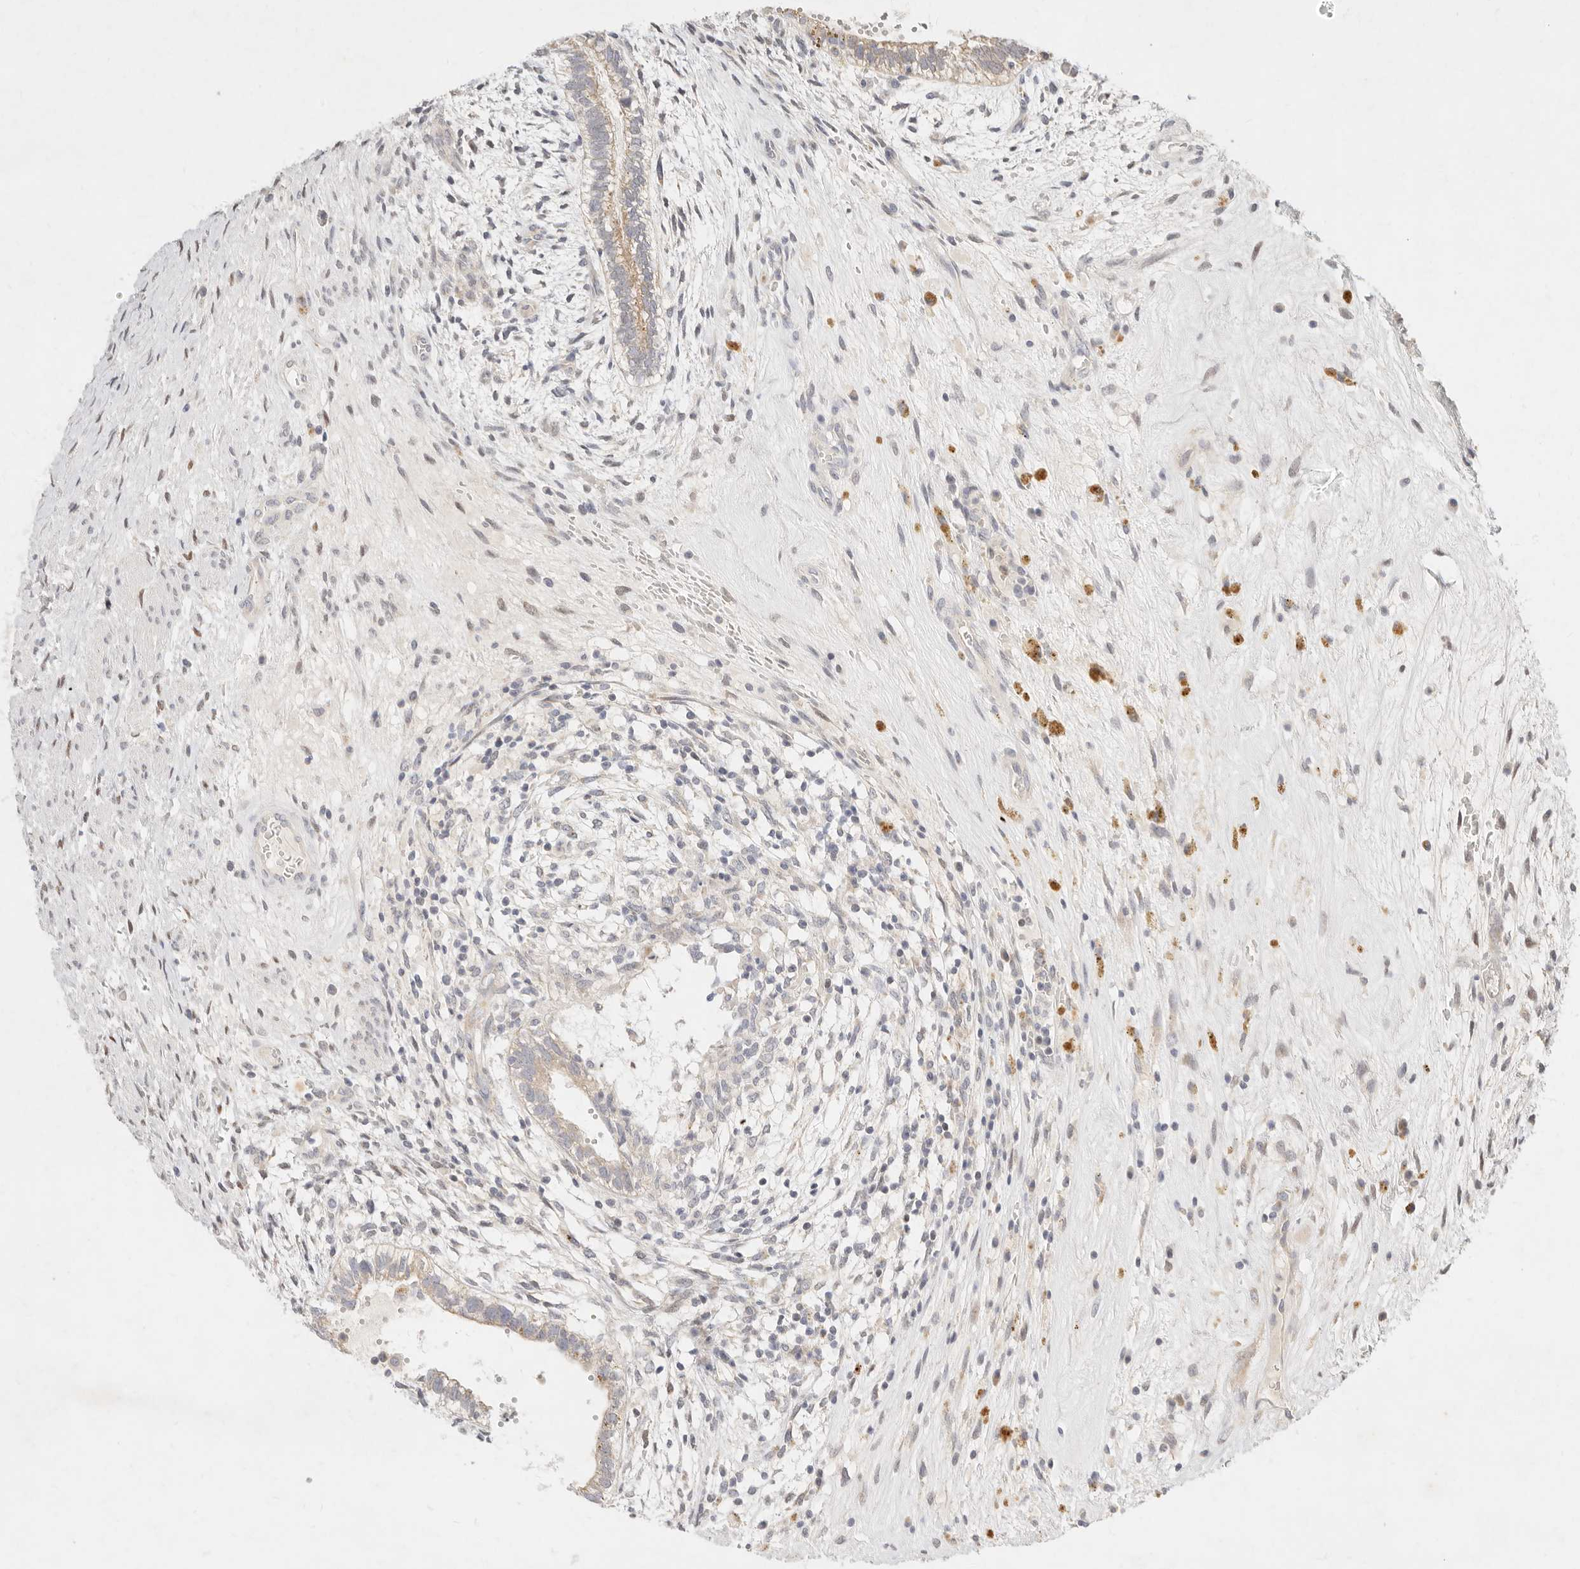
{"staining": {"intensity": "weak", "quantity": ">75%", "location": "cytoplasmic/membranous"}, "tissue": "testis cancer", "cell_type": "Tumor cells", "image_type": "cancer", "snomed": [{"axis": "morphology", "description": "Carcinoma, Embryonal, NOS"}, {"axis": "topography", "description": "Testis"}], "caption": "Immunohistochemistry (IHC) (DAB (3,3'-diaminobenzidine)) staining of human testis cancer (embryonal carcinoma) shows weak cytoplasmic/membranous protein positivity in approximately >75% of tumor cells.", "gene": "ASCL3", "patient": {"sex": "male", "age": 26}}